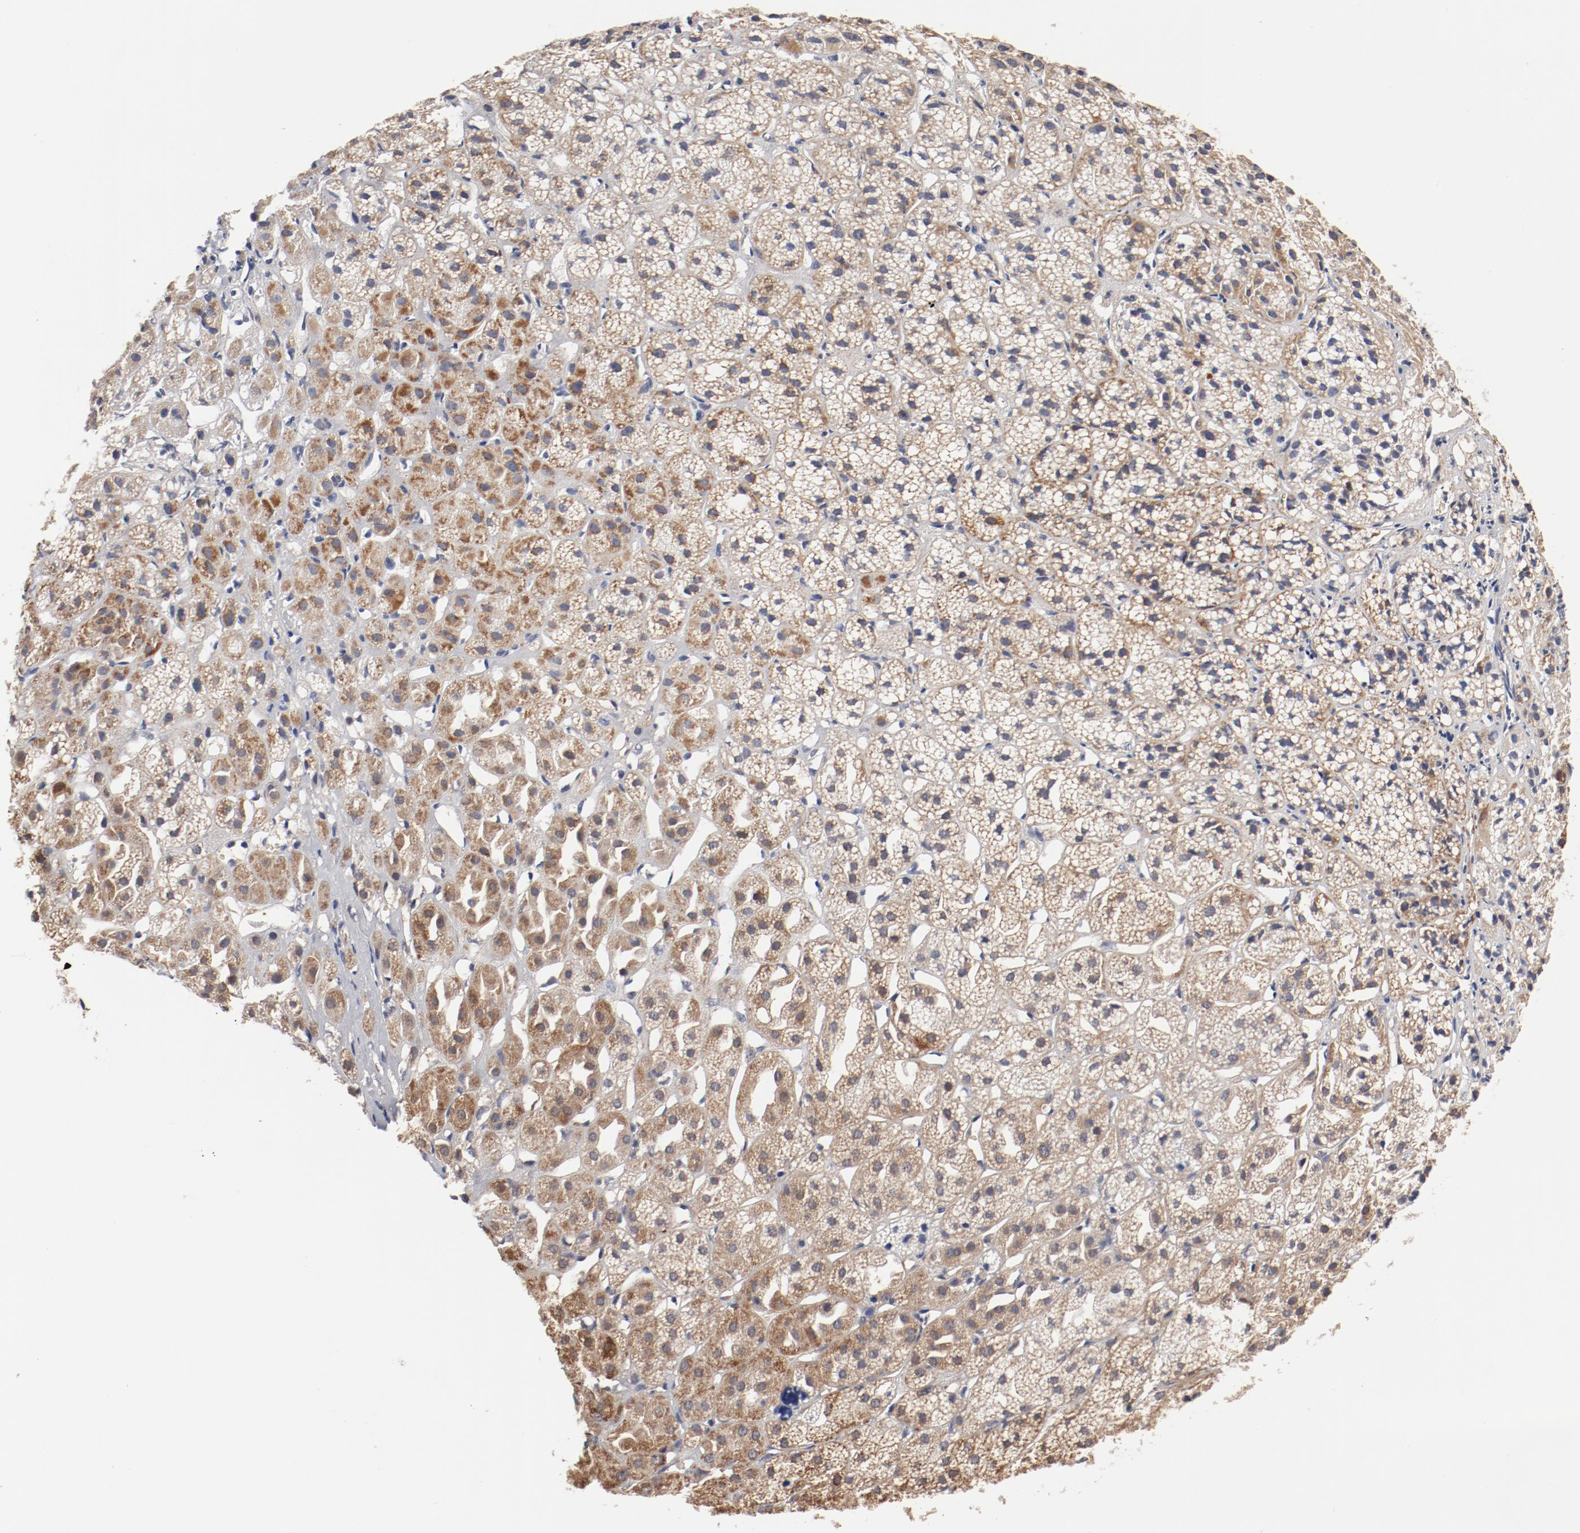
{"staining": {"intensity": "moderate", "quantity": ">75%", "location": "cytoplasmic/membranous"}, "tissue": "adrenal gland", "cell_type": "Glandular cells", "image_type": "normal", "snomed": [{"axis": "morphology", "description": "Normal tissue, NOS"}, {"axis": "topography", "description": "Adrenal gland"}], "caption": "A high-resolution micrograph shows immunohistochemistry (IHC) staining of unremarkable adrenal gland, which reveals moderate cytoplasmic/membranous staining in about >75% of glandular cells.", "gene": "NDUFV2", "patient": {"sex": "female", "age": 71}}